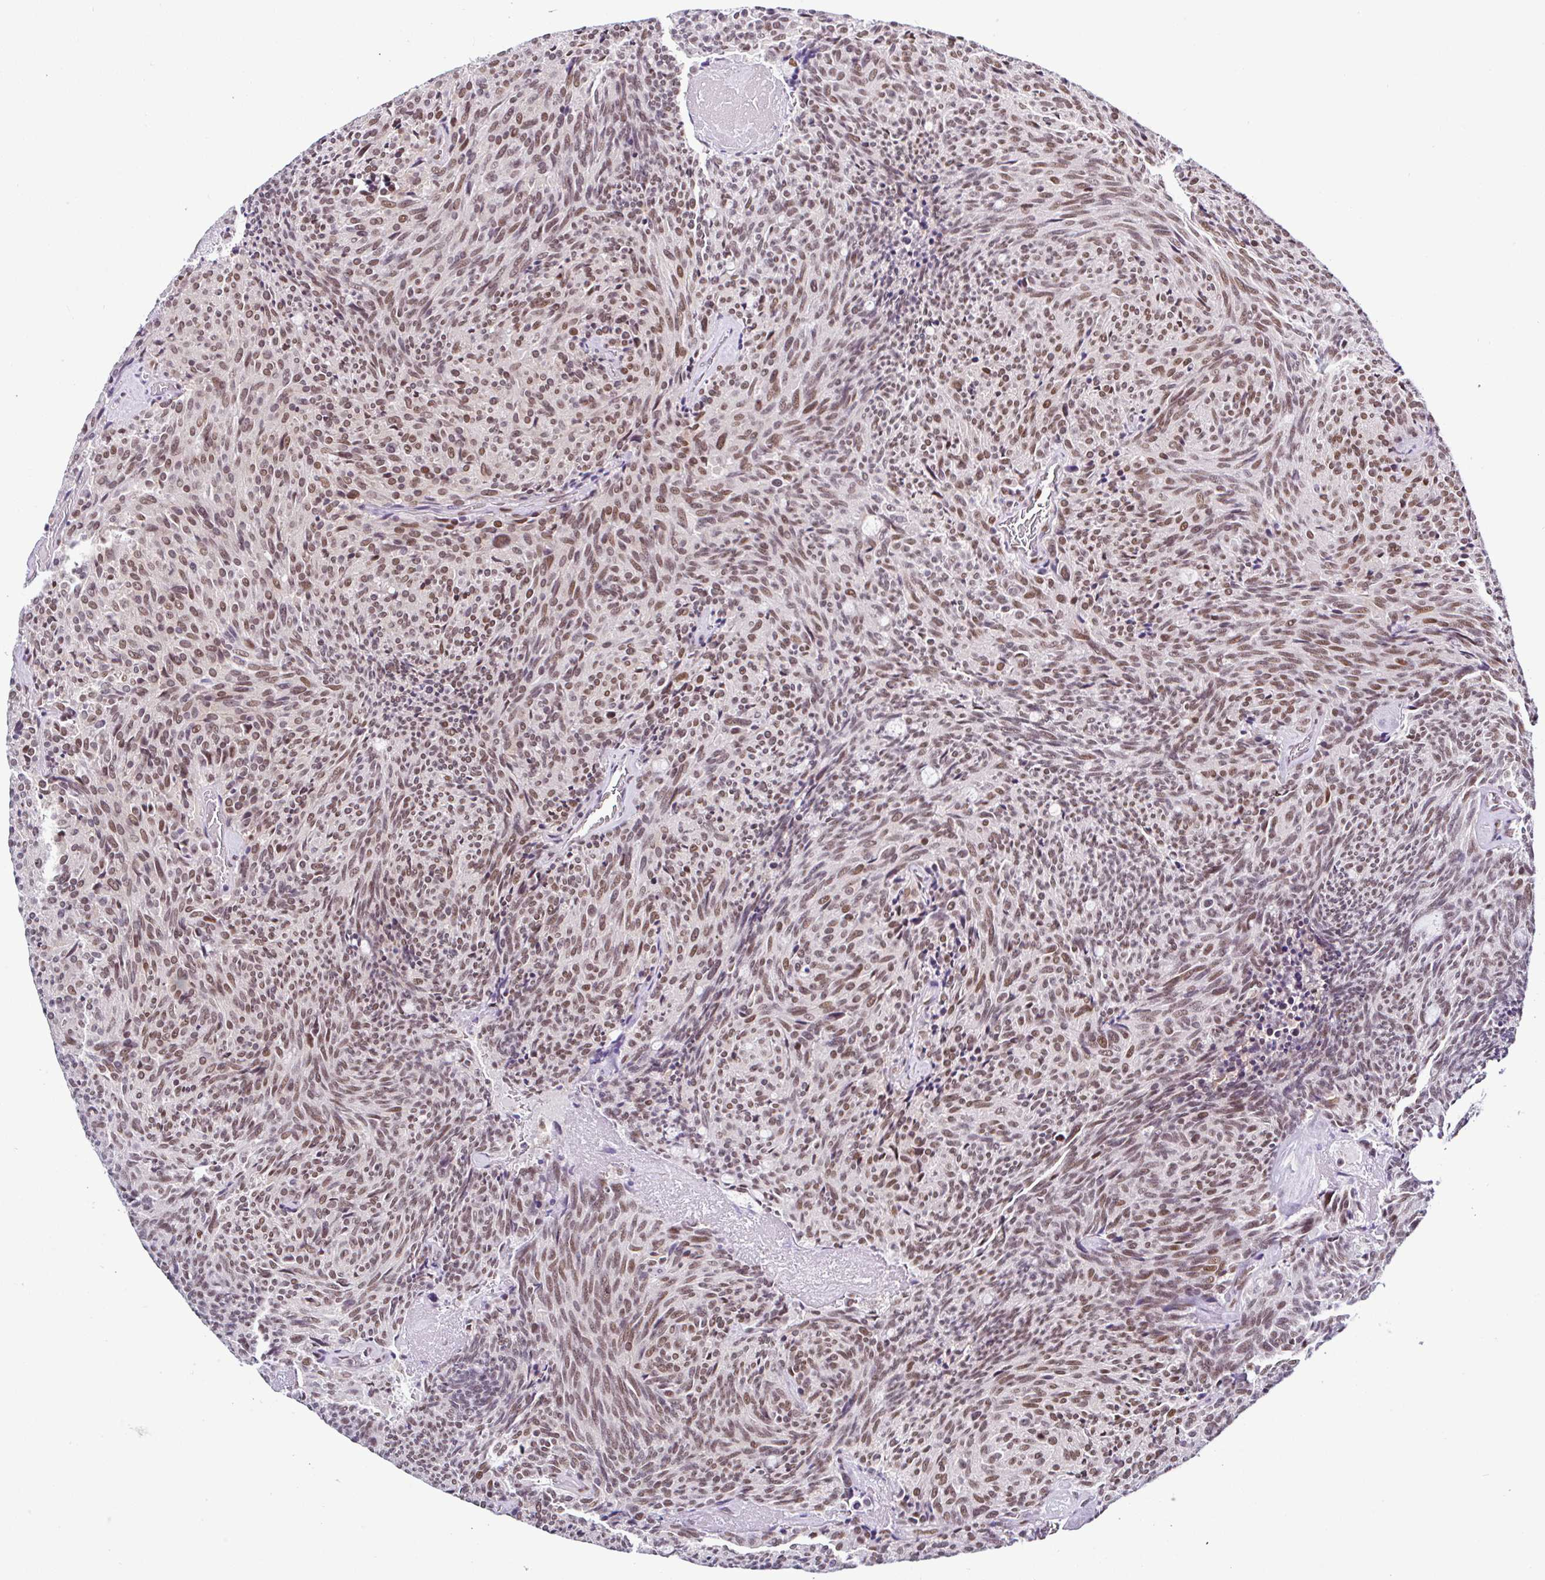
{"staining": {"intensity": "moderate", "quantity": ">75%", "location": "nuclear"}, "tissue": "carcinoid", "cell_type": "Tumor cells", "image_type": "cancer", "snomed": [{"axis": "morphology", "description": "Carcinoid, malignant, NOS"}, {"axis": "topography", "description": "Pancreas"}], "caption": "This histopathology image demonstrates carcinoid stained with immunohistochemistry (IHC) to label a protein in brown. The nuclear of tumor cells show moderate positivity for the protein. Nuclei are counter-stained blue.", "gene": "DR1", "patient": {"sex": "female", "age": 54}}